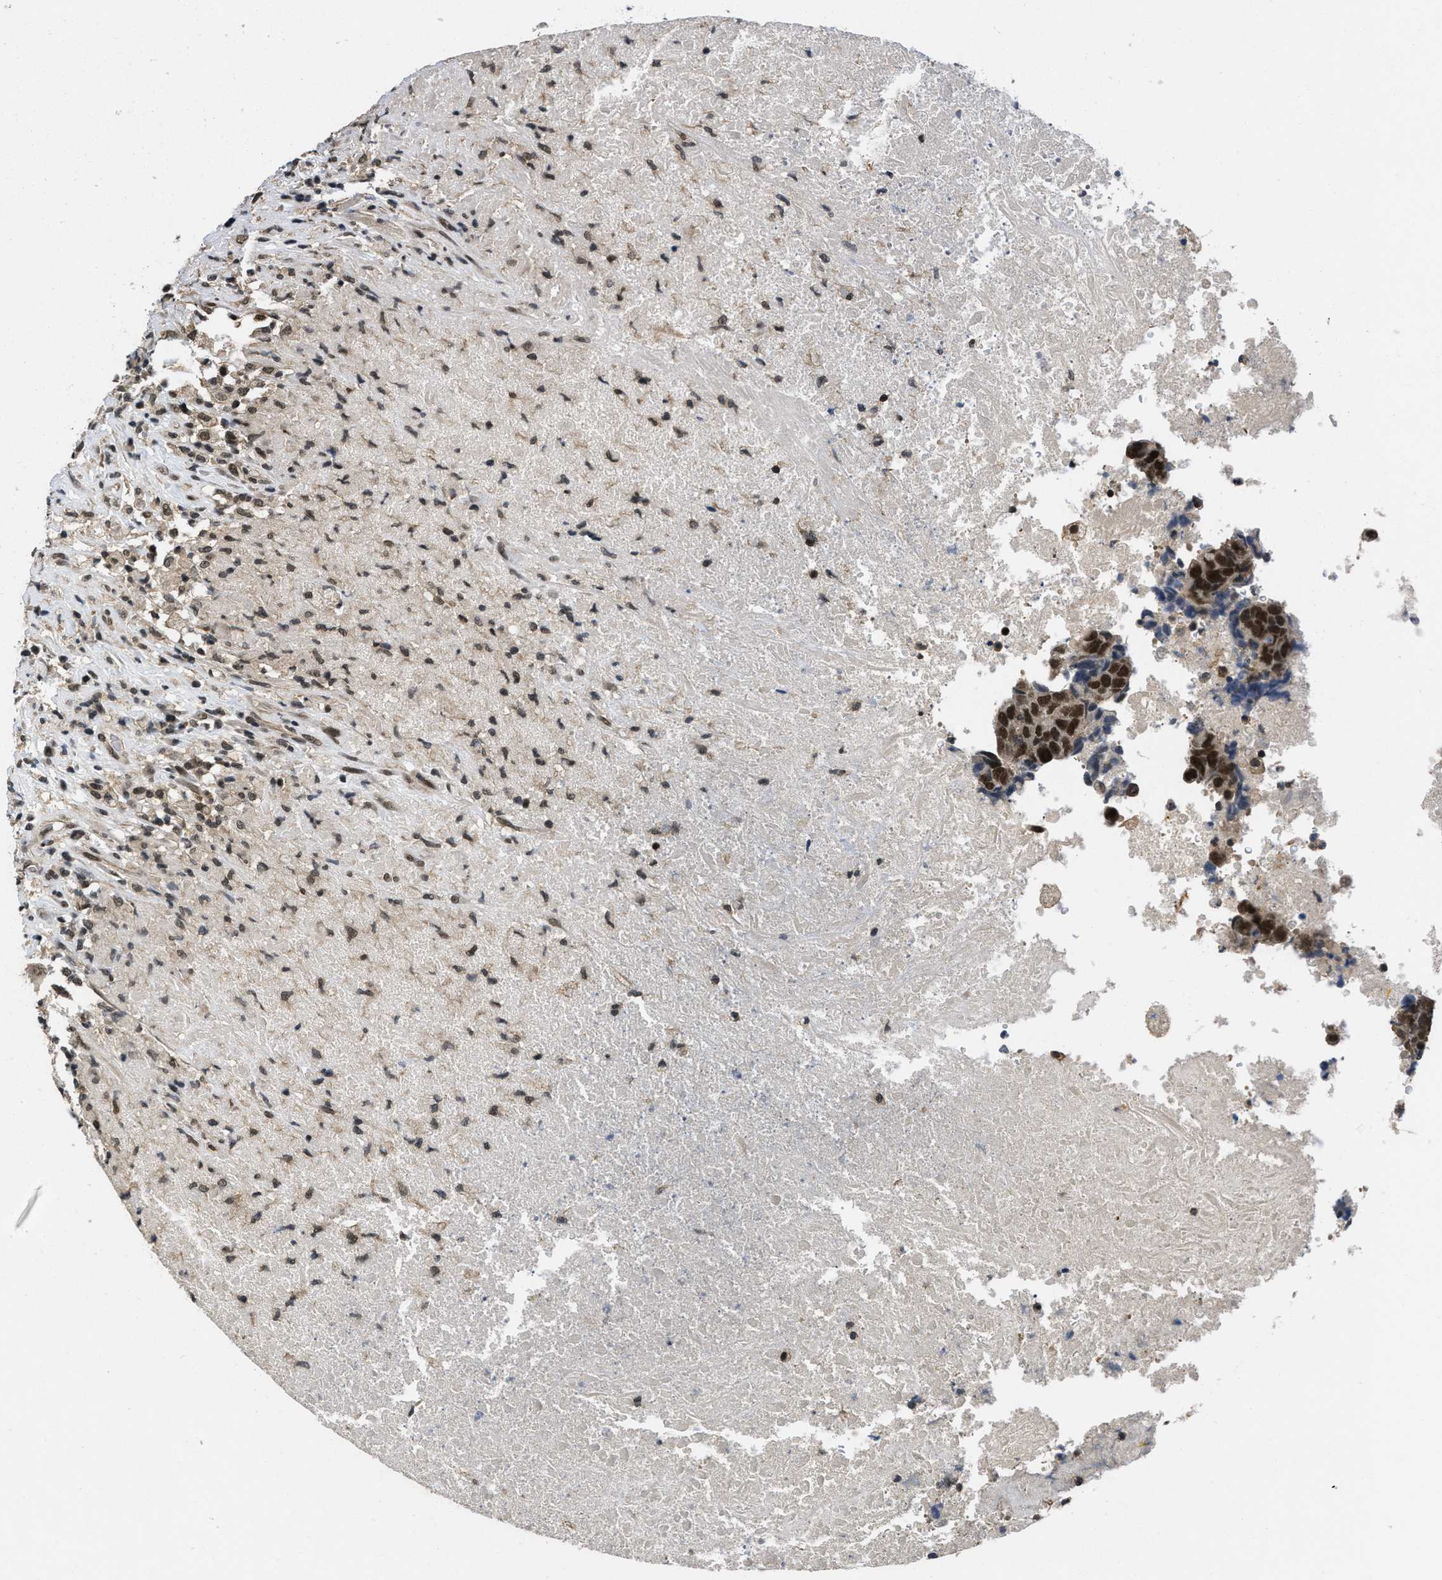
{"staining": {"intensity": "strong", "quantity": ">75%", "location": "nuclear"}, "tissue": "testis cancer", "cell_type": "Tumor cells", "image_type": "cancer", "snomed": [{"axis": "morphology", "description": "Necrosis, NOS"}, {"axis": "morphology", "description": "Carcinoma, Embryonal, NOS"}, {"axis": "topography", "description": "Testis"}], "caption": "Approximately >75% of tumor cells in embryonal carcinoma (testis) reveal strong nuclear protein staining as visualized by brown immunohistochemical staining.", "gene": "CUL4B", "patient": {"sex": "male", "age": 19}}